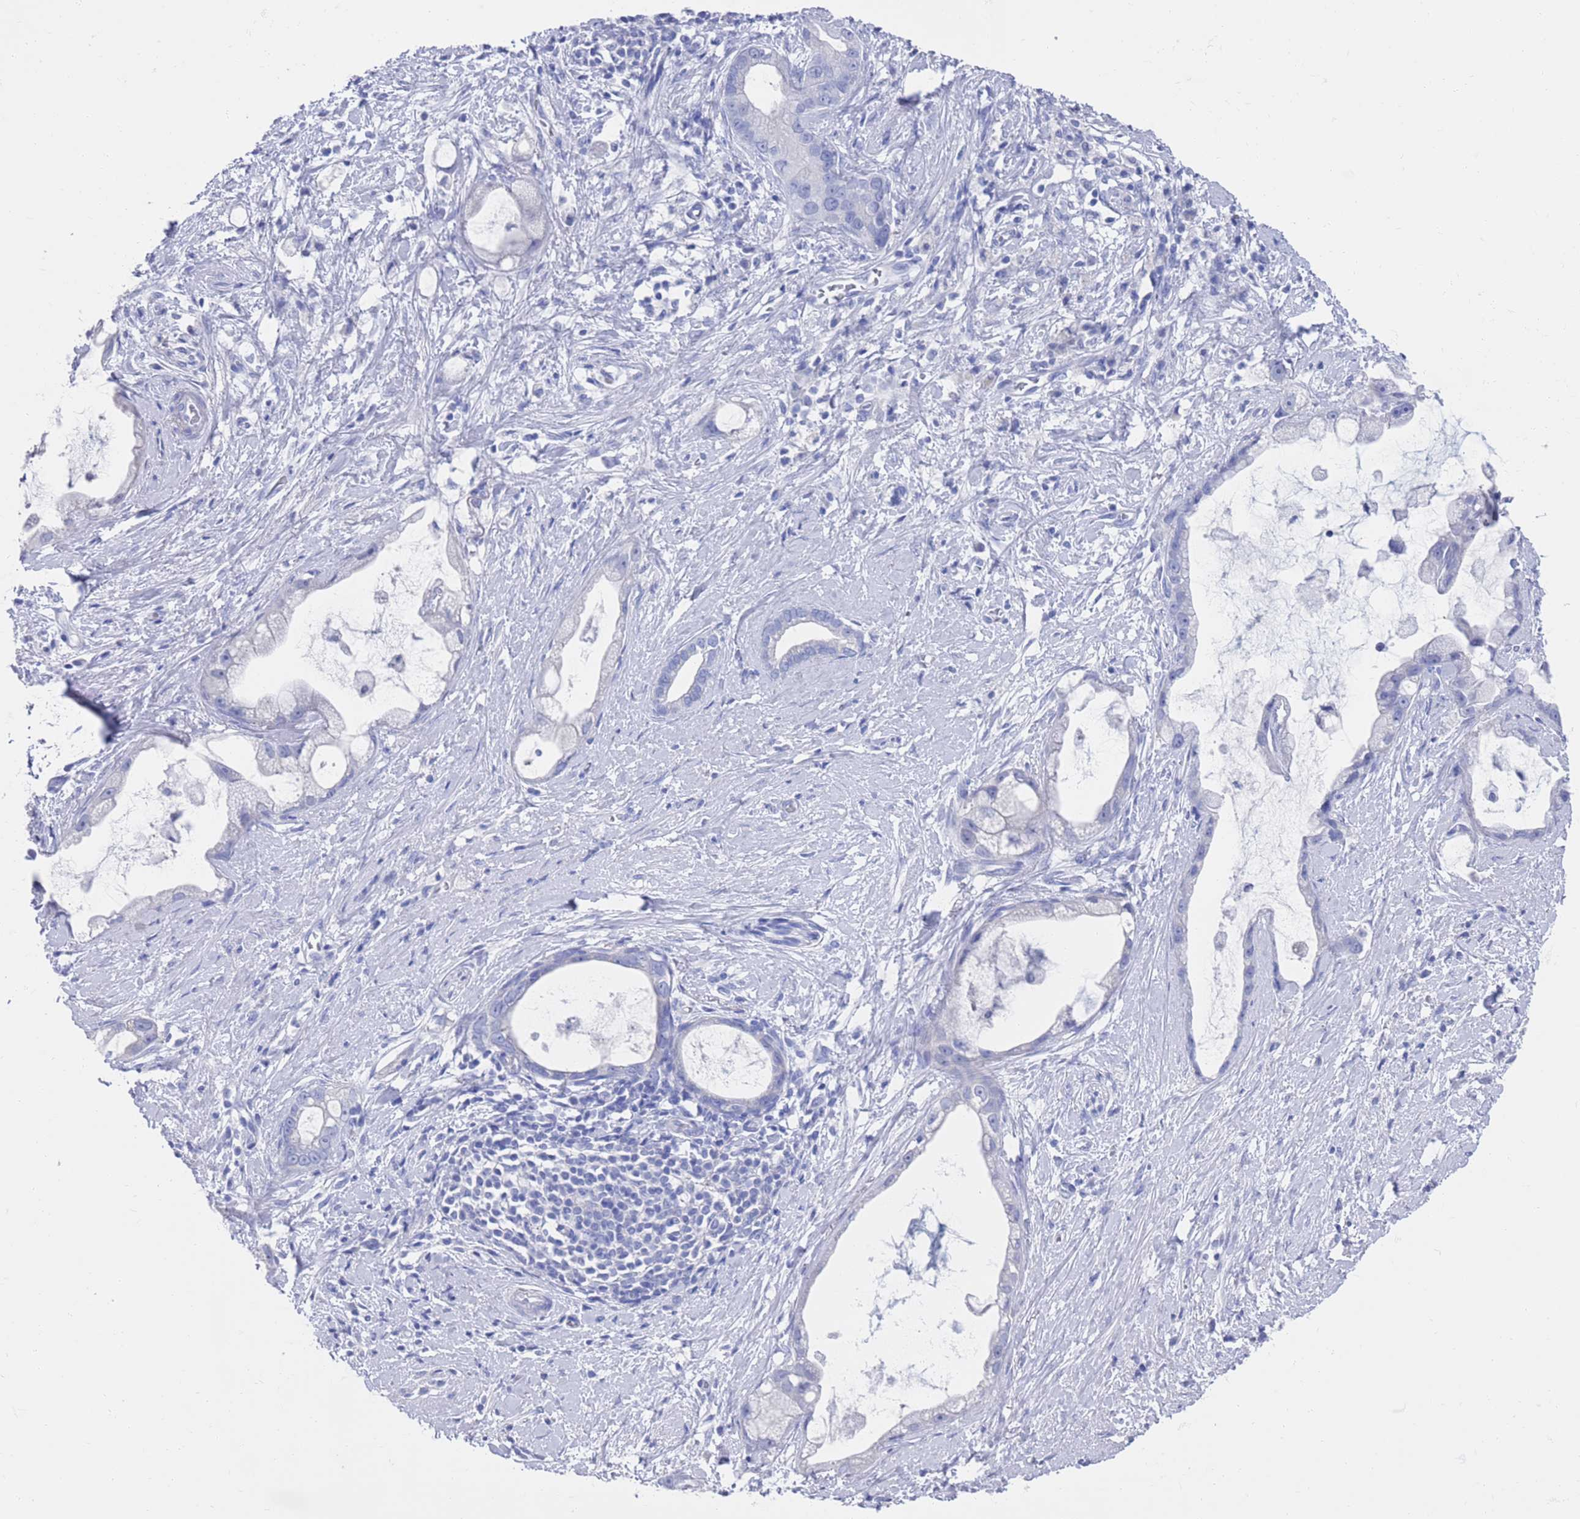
{"staining": {"intensity": "negative", "quantity": "none", "location": "none"}, "tissue": "stomach cancer", "cell_type": "Tumor cells", "image_type": "cancer", "snomed": [{"axis": "morphology", "description": "Adenocarcinoma, NOS"}, {"axis": "topography", "description": "Stomach"}], "caption": "A histopathology image of human adenocarcinoma (stomach) is negative for staining in tumor cells.", "gene": "MTMR2", "patient": {"sex": "male", "age": 55}}